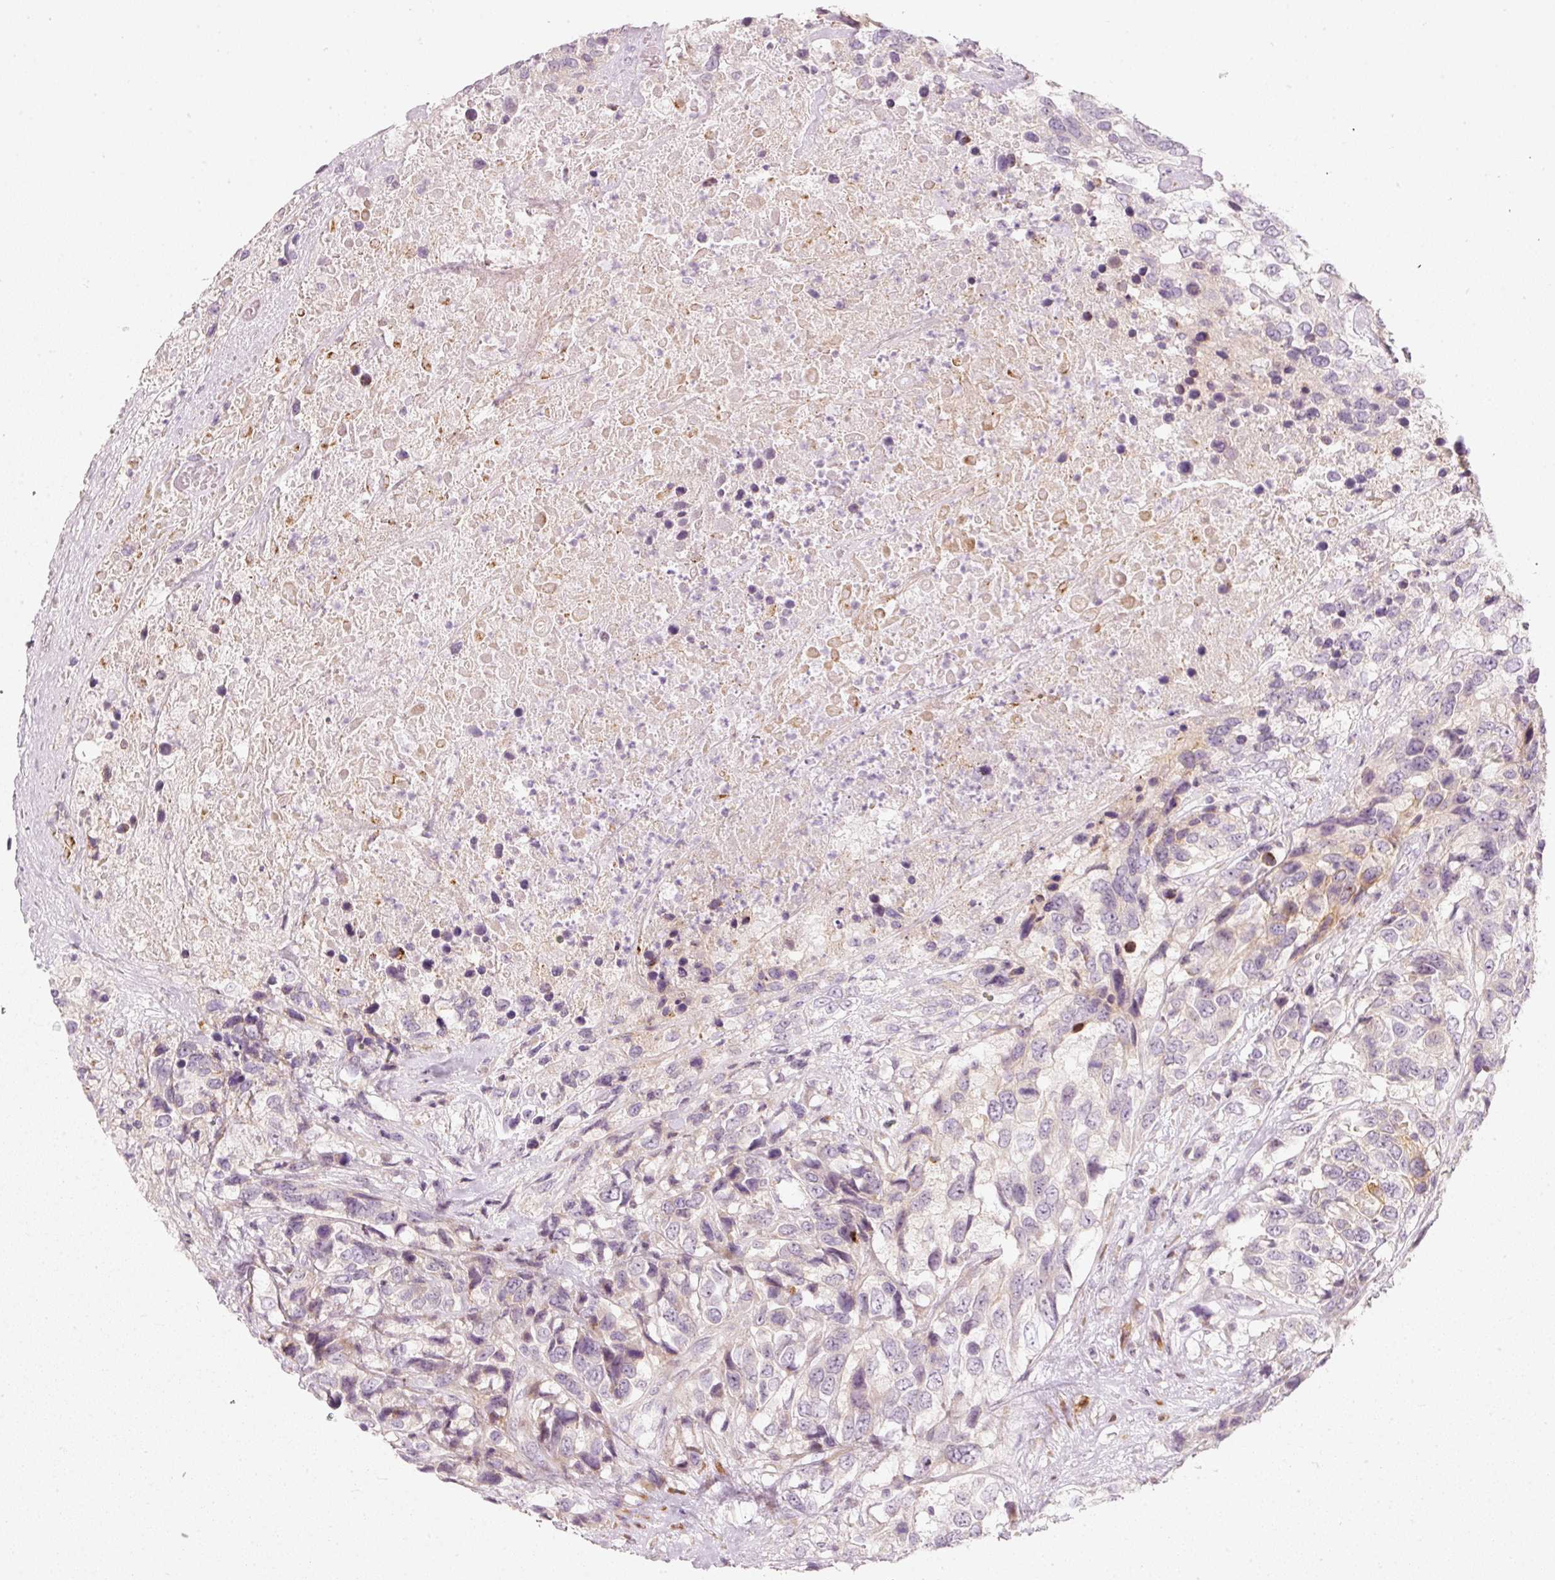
{"staining": {"intensity": "negative", "quantity": "none", "location": "none"}, "tissue": "urothelial cancer", "cell_type": "Tumor cells", "image_type": "cancer", "snomed": [{"axis": "morphology", "description": "Urothelial carcinoma, High grade"}, {"axis": "topography", "description": "Urinary bladder"}], "caption": "High power microscopy micrograph of an immunohistochemistry (IHC) micrograph of urothelial carcinoma (high-grade), revealing no significant expression in tumor cells.", "gene": "SLC20A1", "patient": {"sex": "female", "age": 70}}